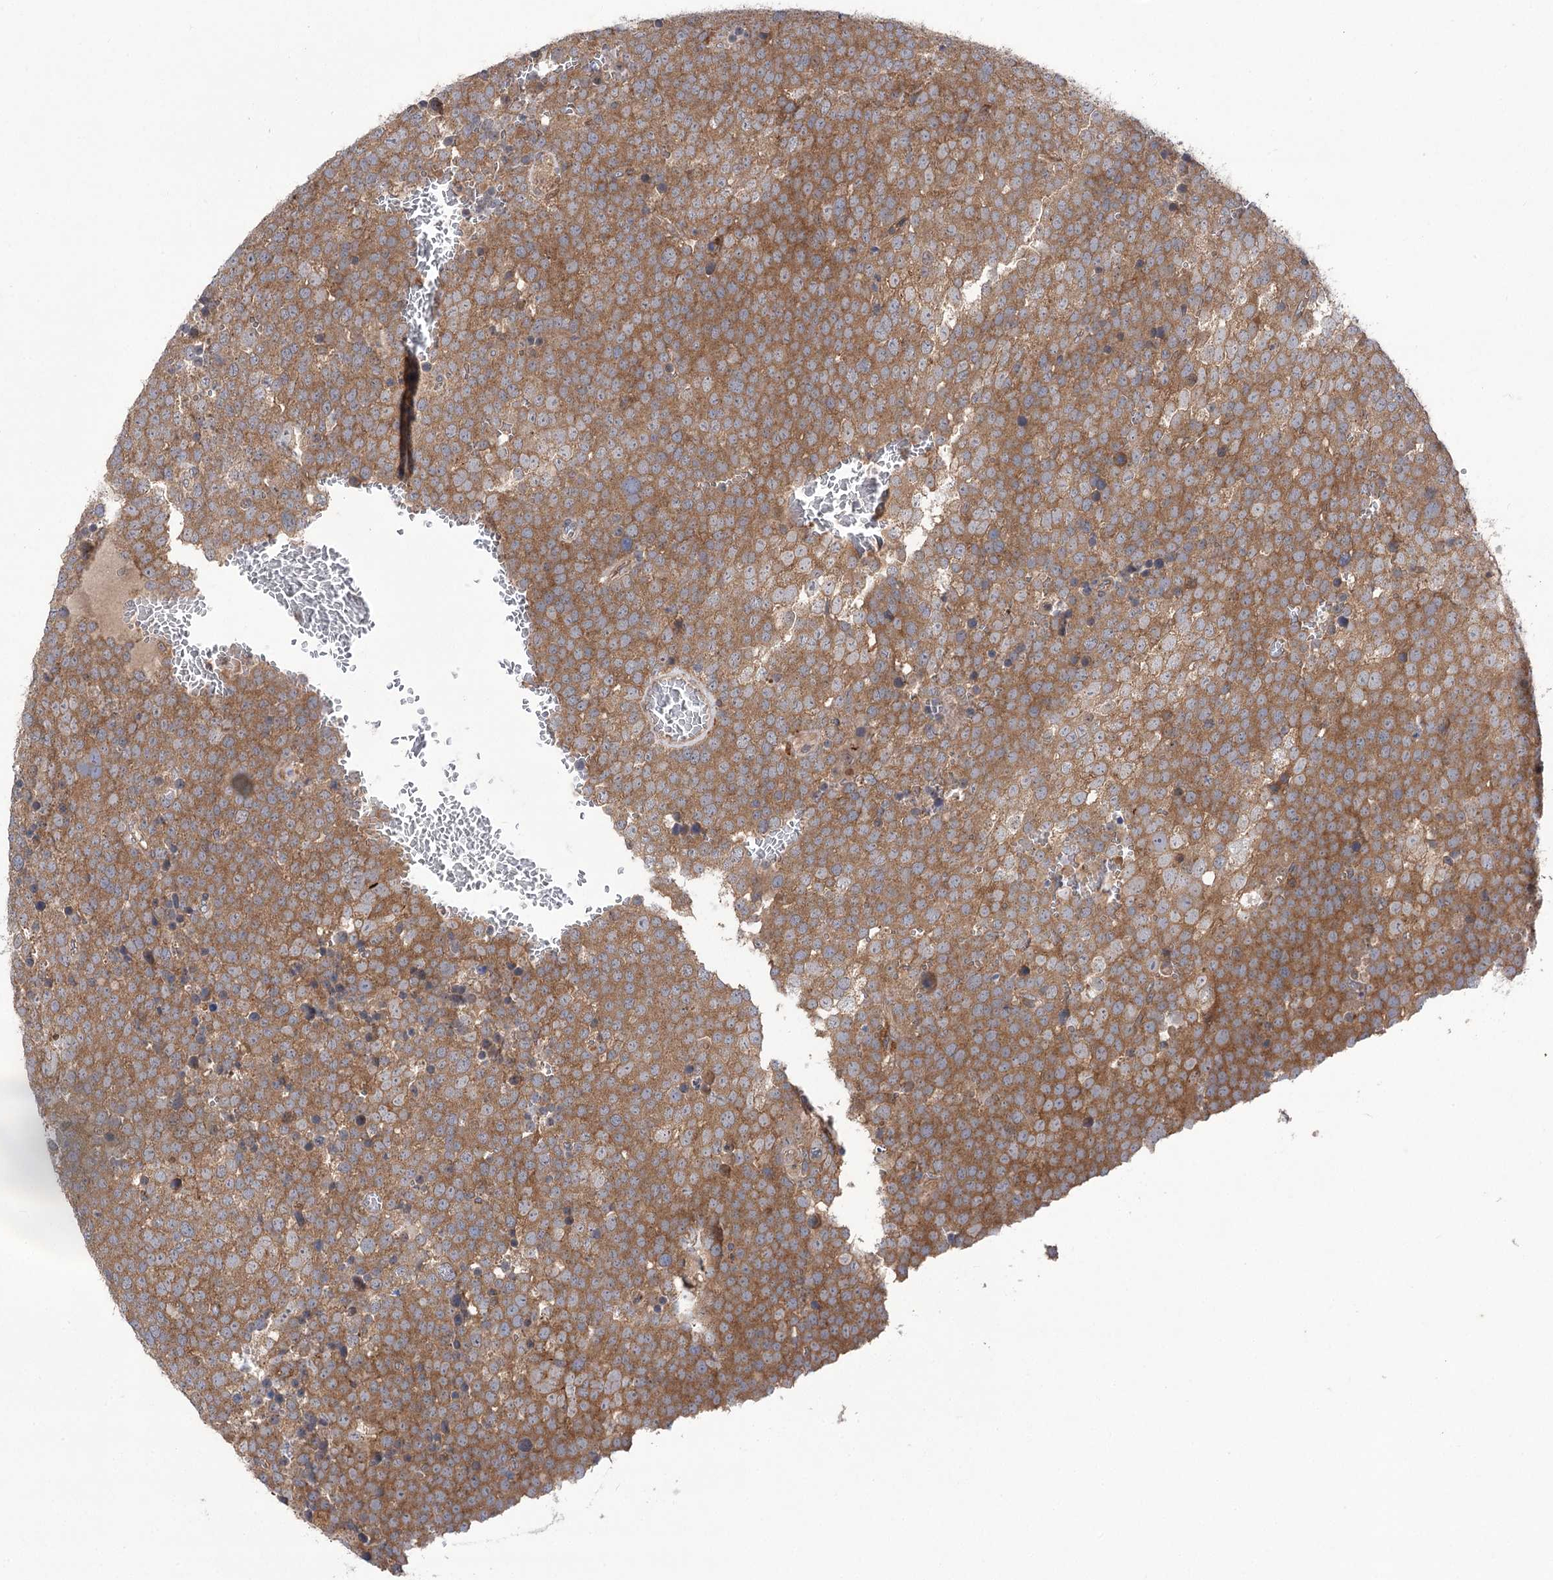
{"staining": {"intensity": "moderate", "quantity": ">75%", "location": "cytoplasmic/membranous"}, "tissue": "testis cancer", "cell_type": "Tumor cells", "image_type": "cancer", "snomed": [{"axis": "morphology", "description": "Seminoma, NOS"}, {"axis": "topography", "description": "Testis"}], "caption": "Tumor cells exhibit medium levels of moderate cytoplasmic/membranous staining in approximately >75% of cells in seminoma (testis).", "gene": "VPS37B", "patient": {"sex": "male", "age": 71}}